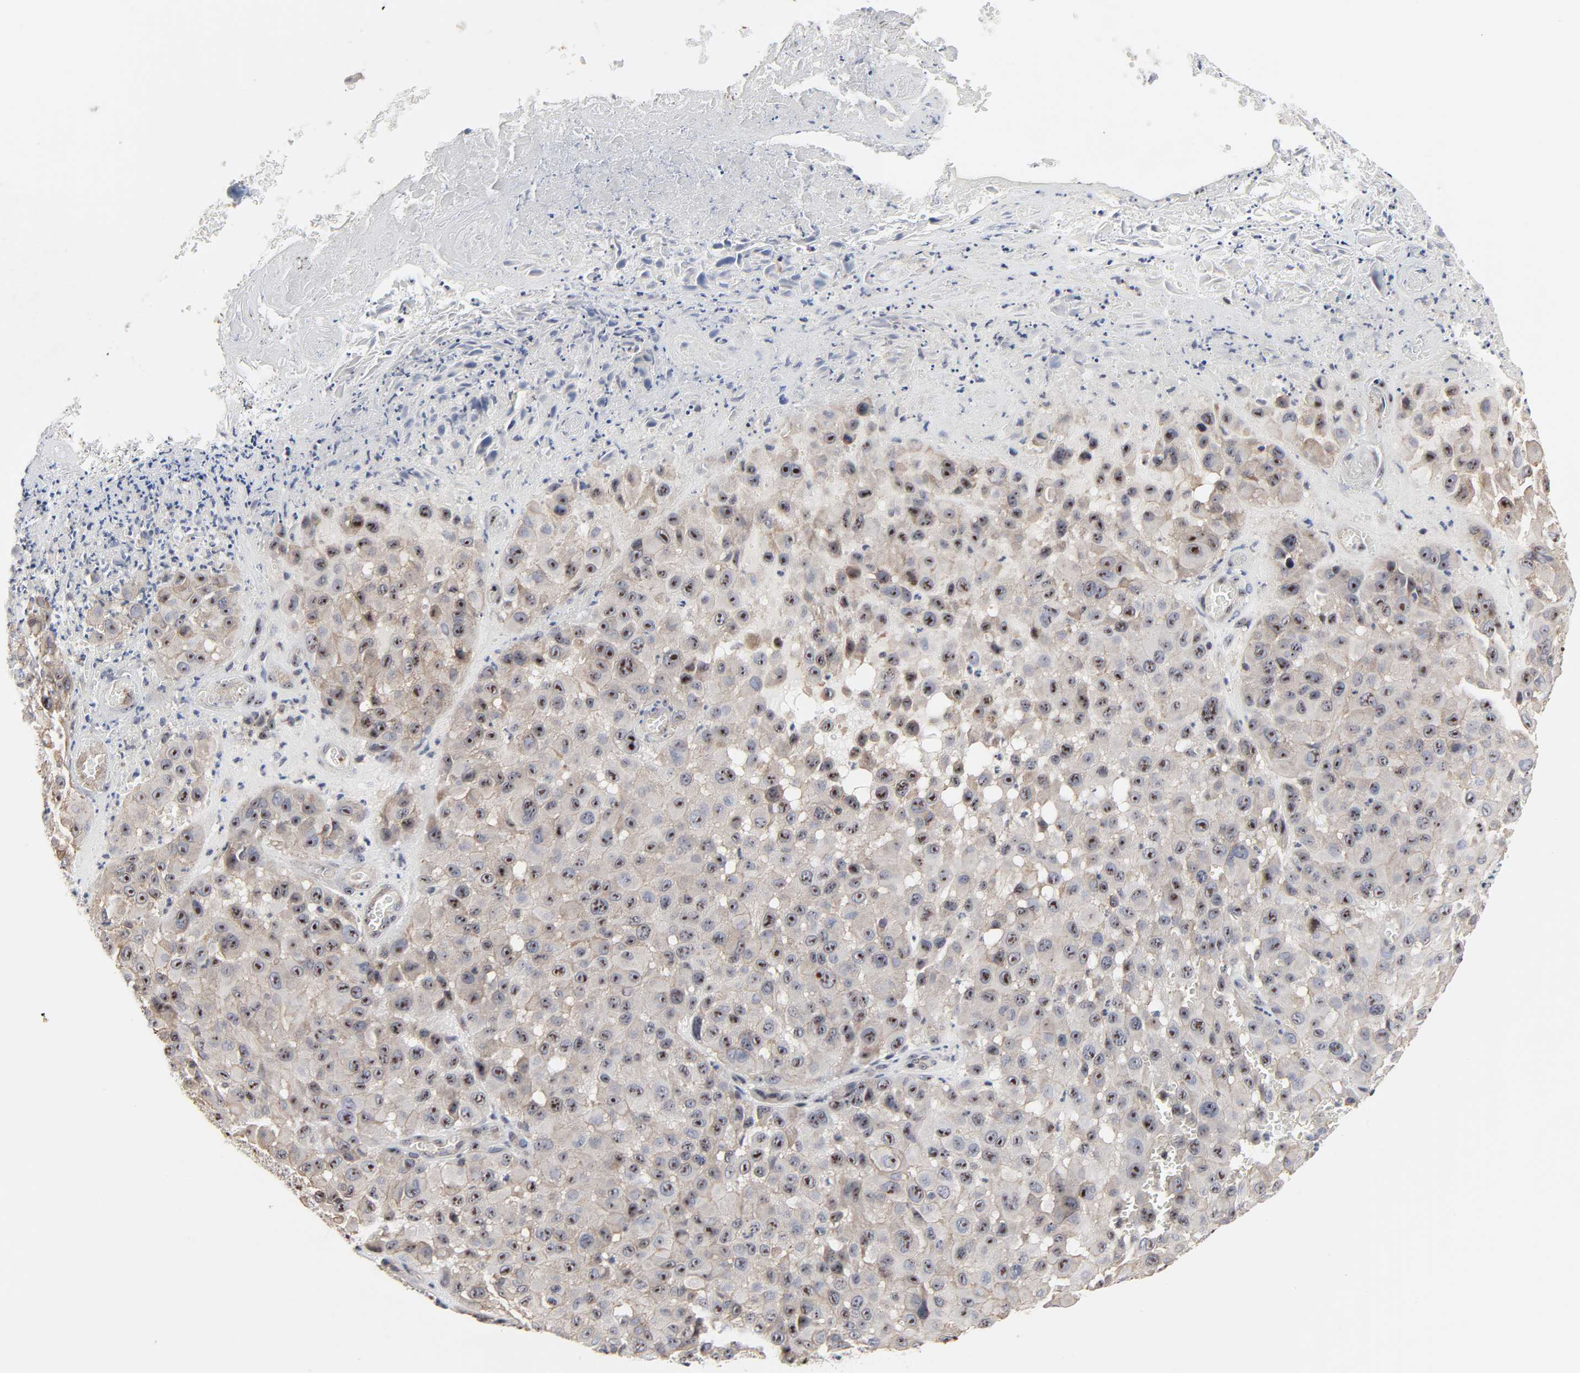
{"staining": {"intensity": "weak", "quantity": ">75%", "location": "cytoplasmic/membranous,nuclear"}, "tissue": "melanoma", "cell_type": "Tumor cells", "image_type": "cancer", "snomed": [{"axis": "morphology", "description": "Malignant melanoma, NOS"}, {"axis": "topography", "description": "Skin"}], "caption": "Melanoma stained with DAB immunohistochemistry (IHC) demonstrates low levels of weak cytoplasmic/membranous and nuclear expression in approximately >75% of tumor cells.", "gene": "DDX10", "patient": {"sex": "female", "age": 21}}